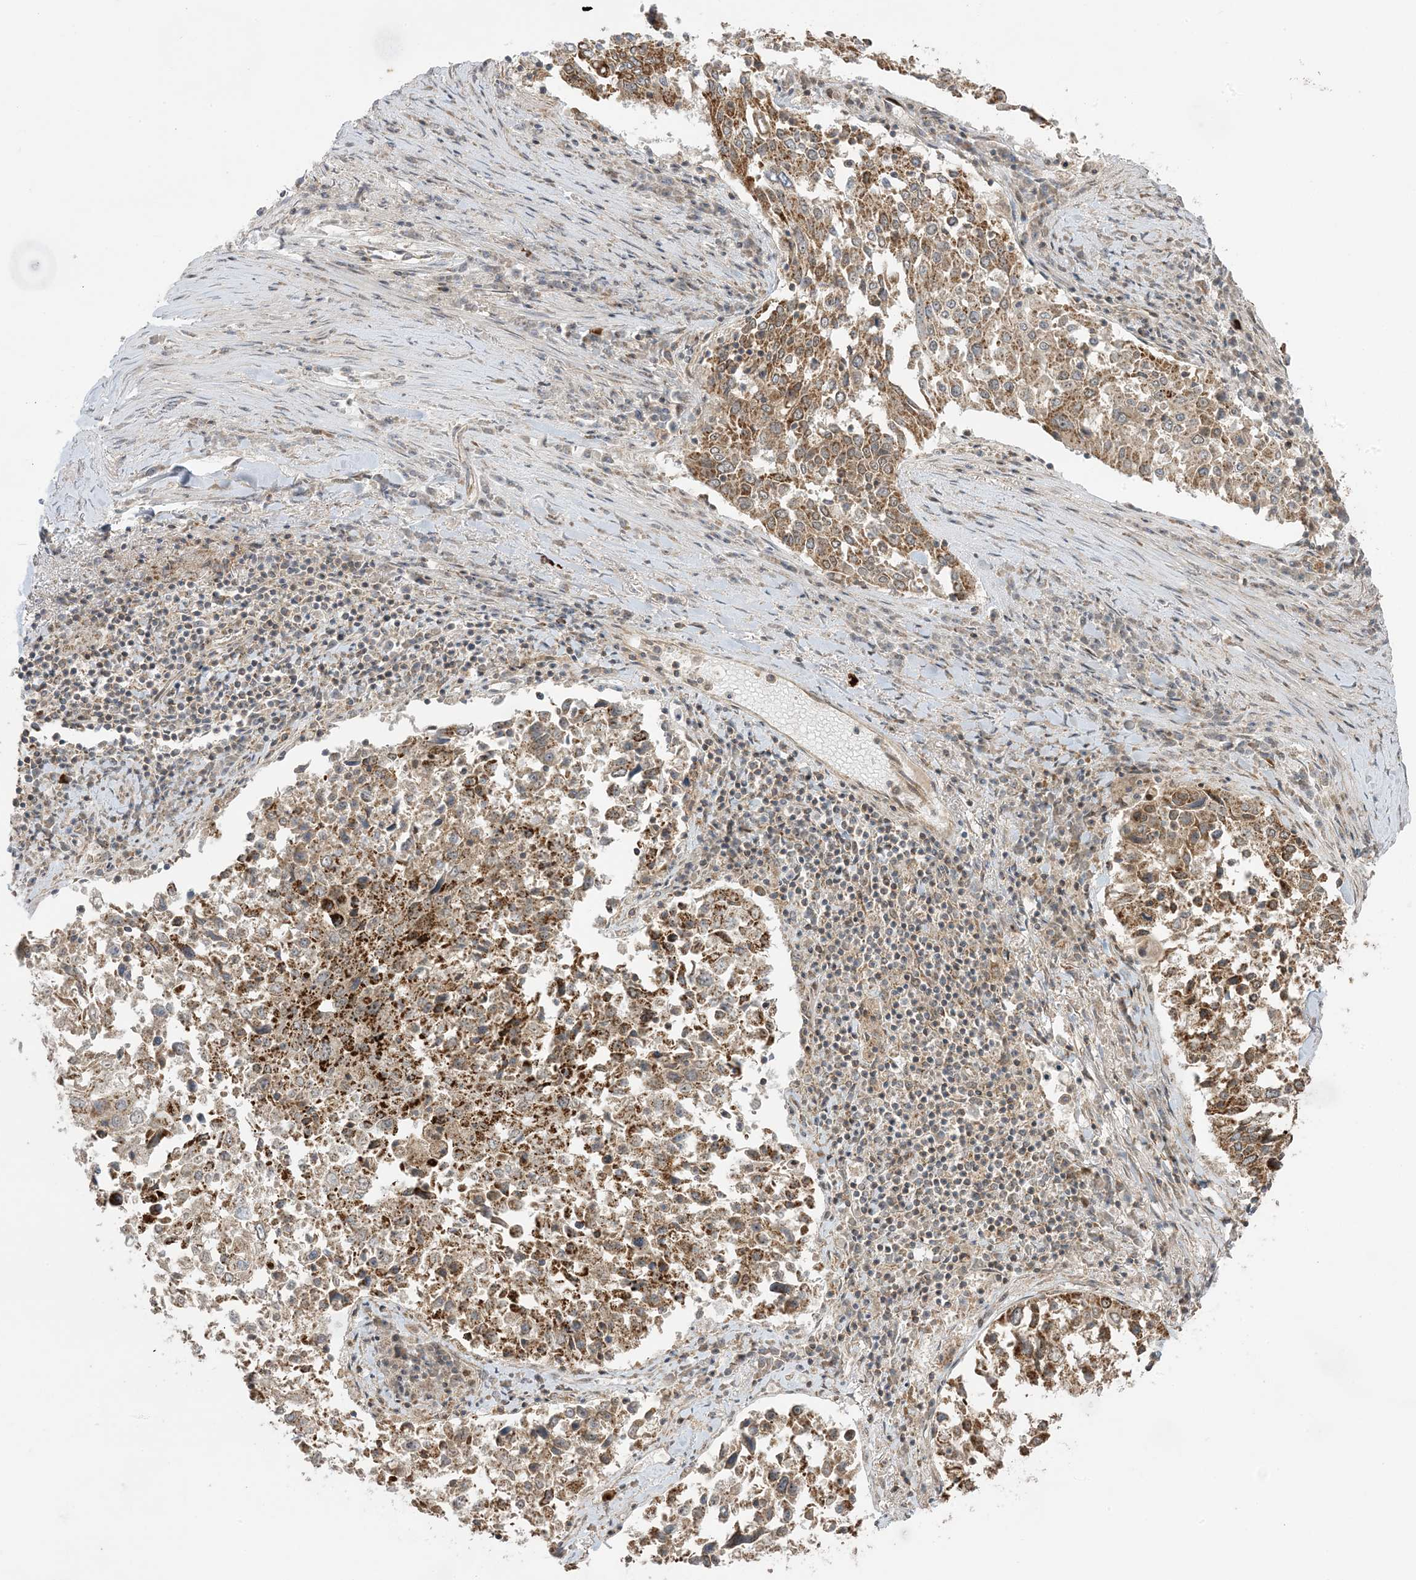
{"staining": {"intensity": "moderate", "quantity": ">75%", "location": "cytoplasmic/membranous"}, "tissue": "lung cancer", "cell_type": "Tumor cells", "image_type": "cancer", "snomed": [{"axis": "morphology", "description": "Squamous cell carcinoma, NOS"}, {"axis": "topography", "description": "Lung"}], "caption": "IHC photomicrograph of neoplastic tissue: human squamous cell carcinoma (lung) stained using IHC exhibits medium levels of moderate protein expression localized specifically in the cytoplasmic/membranous of tumor cells, appearing as a cytoplasmic/membranous brown color.", "gene": "PHLDB2", "patient": {"sex": "male", "age": 65}}